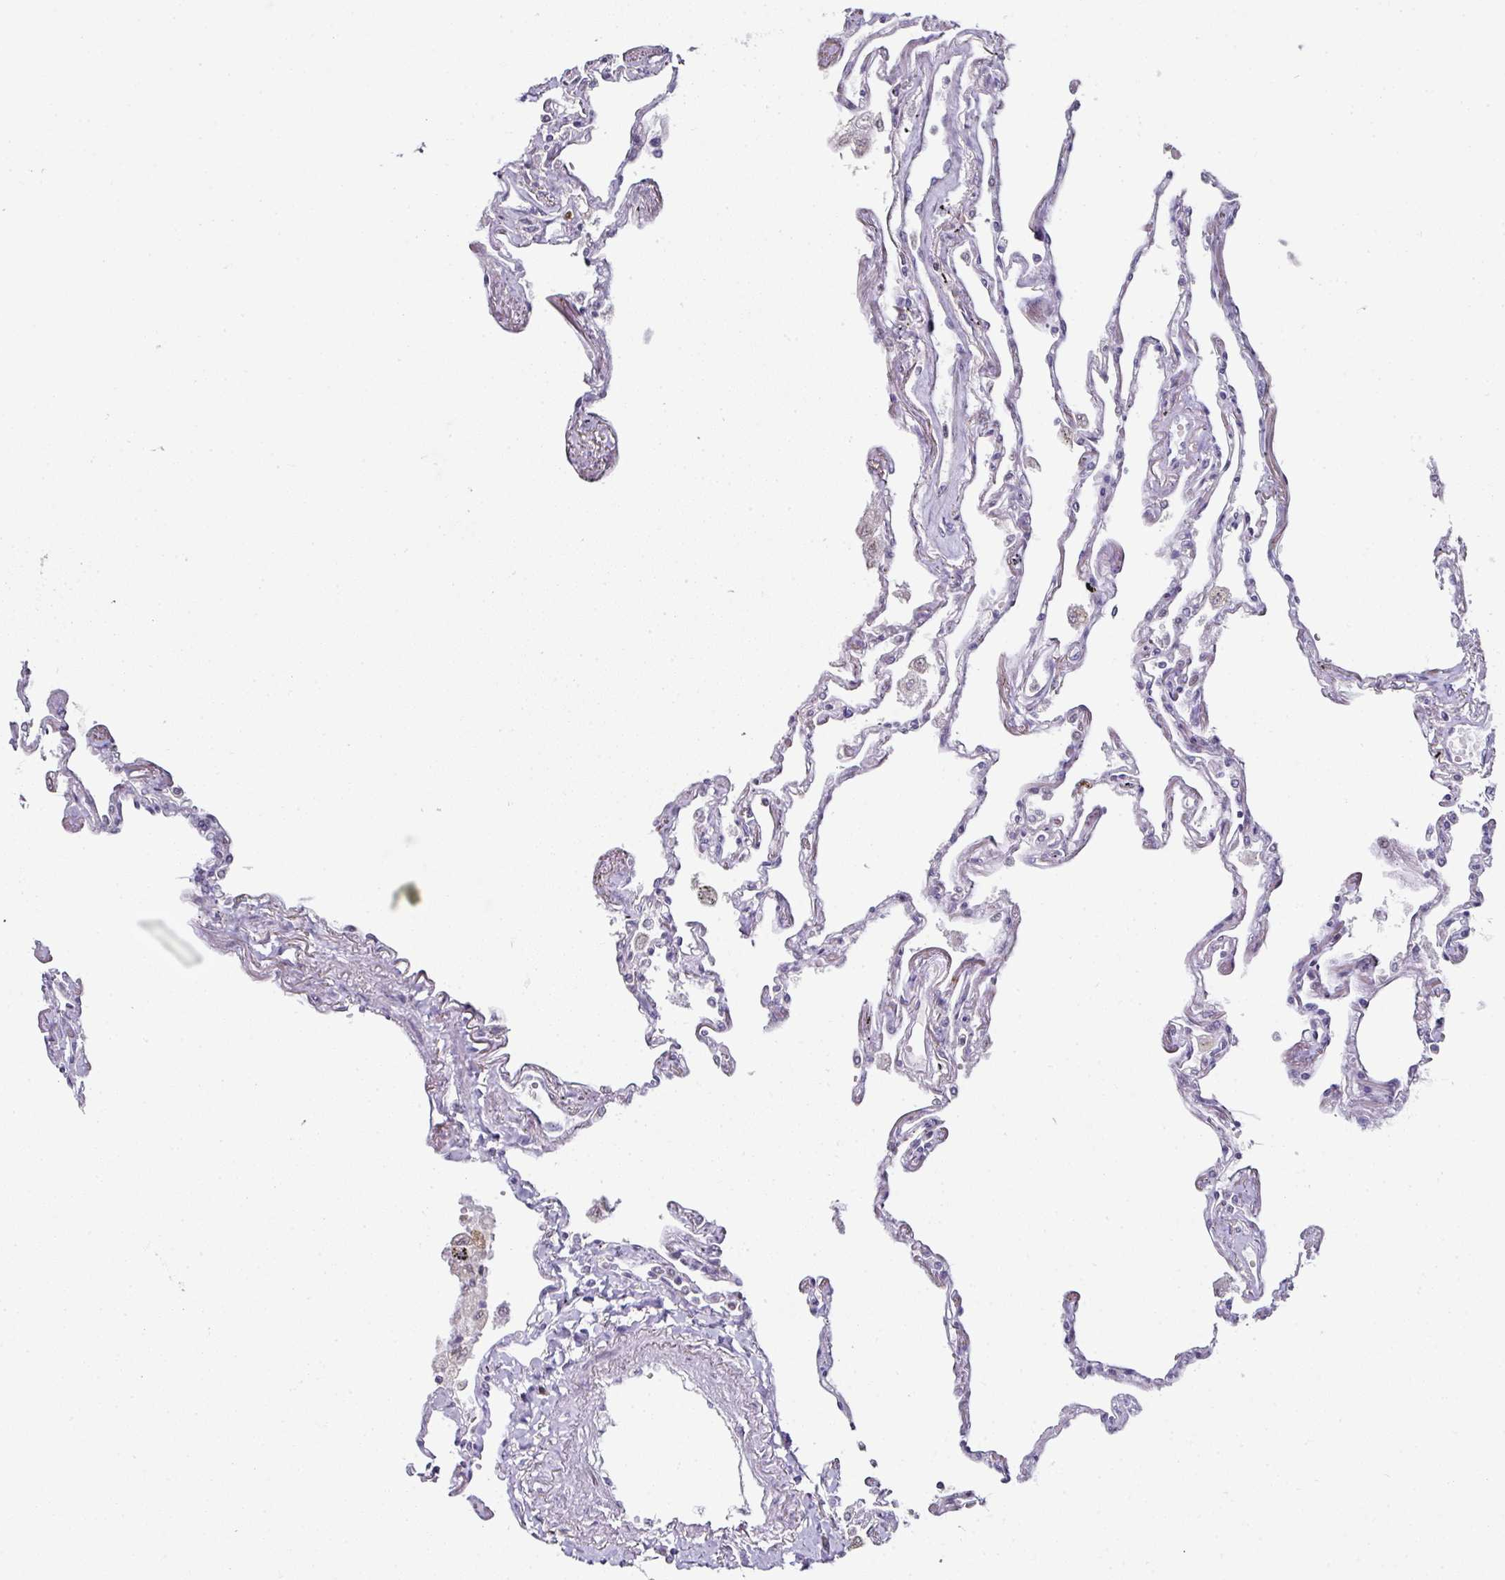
{"staining": {"intensity": "strong", "quantity": "<25%", "location": "cytoplasmic/membranous"}, "tissue": "lung", "cell_type": "Alveolar cells", "image_type": "normal", "snomed": [{"axis": "morphology", "description": "Normal tissue, NOS"}, {"axis": "topography", "description": "Lung"}], "caption": "Lung stained with a brown dye displays strong cytoplasmic/membranous positive staining in approximately <25% of alveolar cells.", "gene": "APOLD1", "patient": {"sex": "female", "age": 67}}